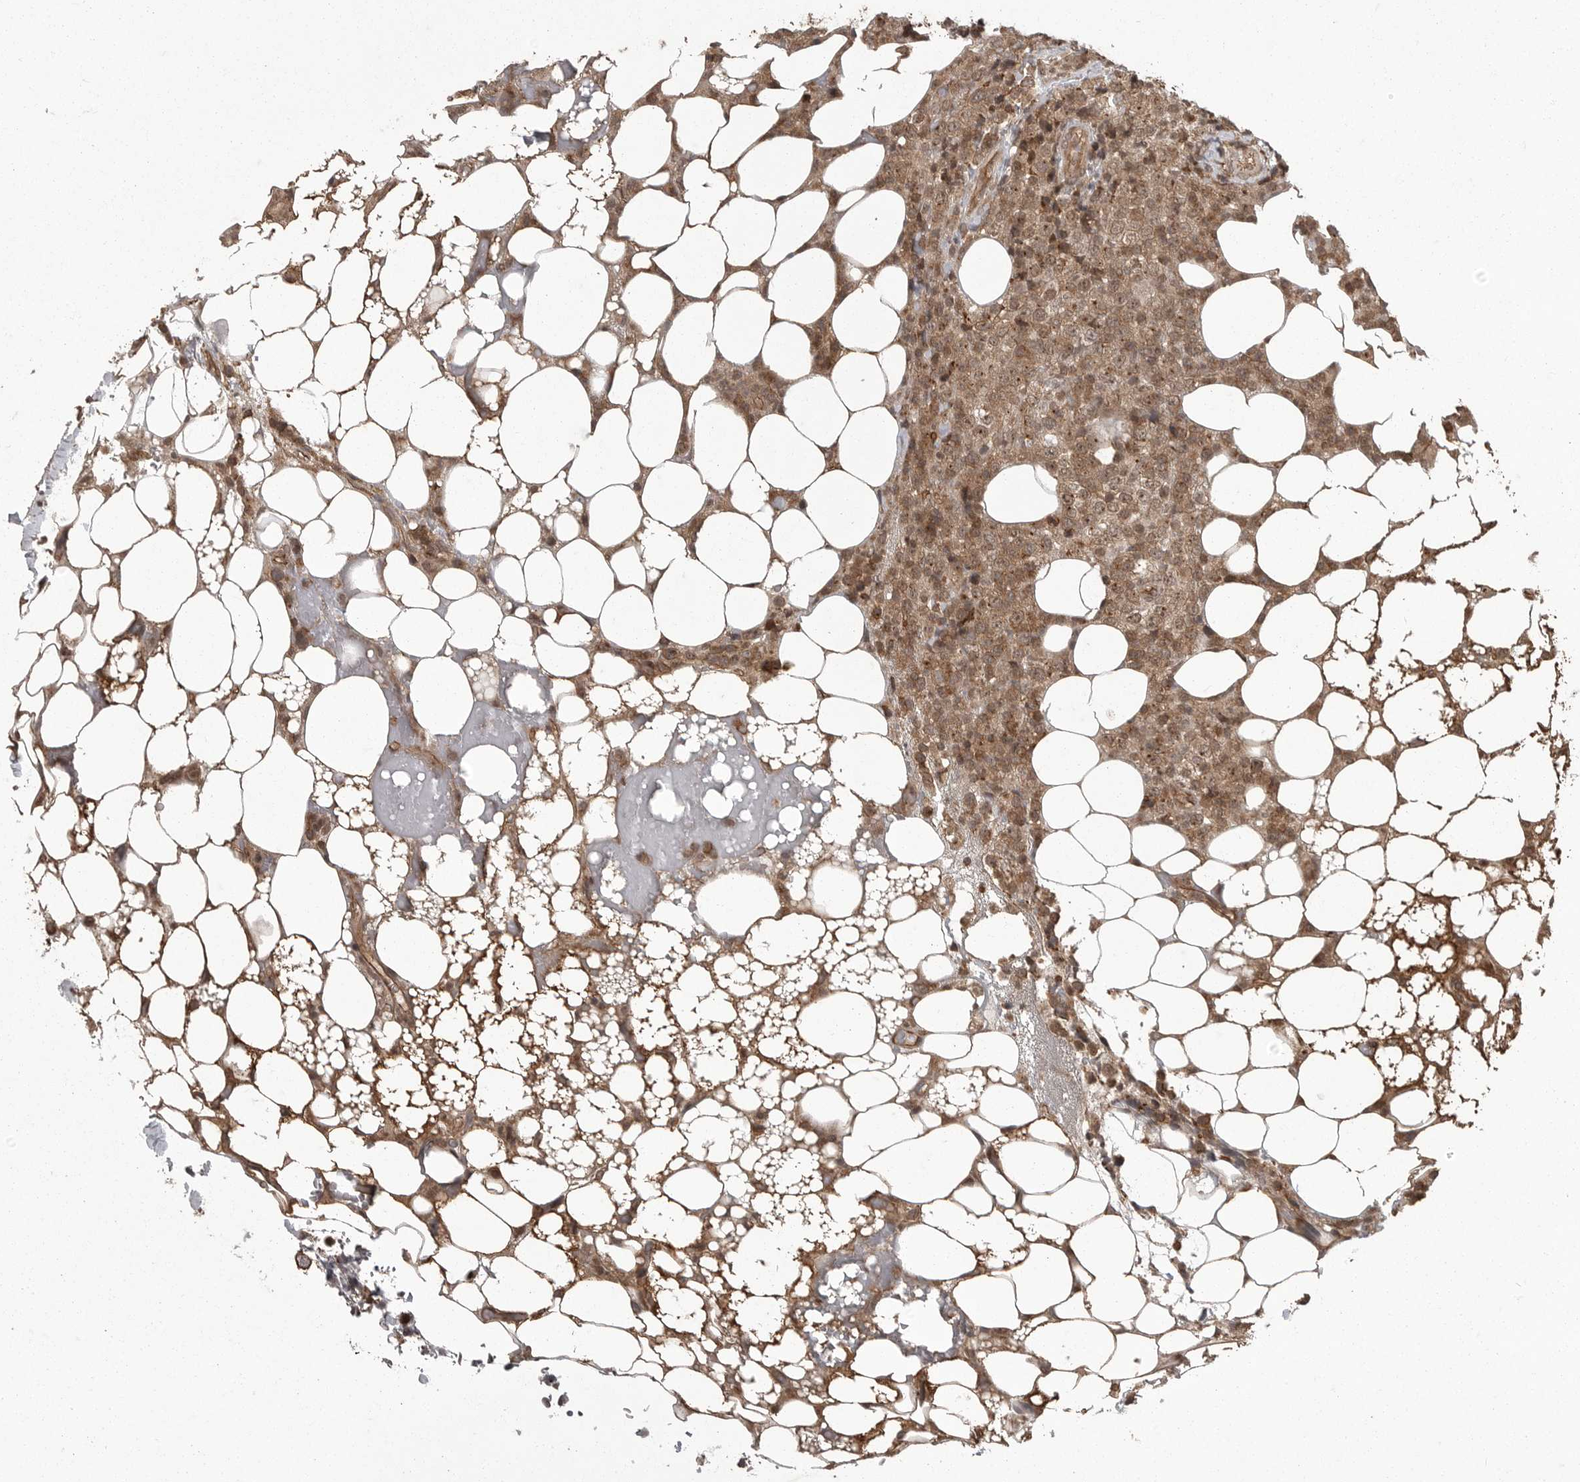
{"staining": {"intensity": "moderate", "quantity": ">75%", "location": "cytoplasmic/membranous"}, "tissue": "lymphoma", "cell_type": "Tumor cells", "image_type": "cancer", "snomed": [{"axis": "morphology", "description": "Malignant lymphoma, non-Hodgkin's type, High grade"}, {"axis": "topography", "description": "Lymph node"}], "caption": "Protein staining shows moderate cytoplasmic/membranous expression in approximately >75% of tumor cells in lymphoma.", "gene": "DNAJC8", "patient": {"sex": "male", "age": 13}}